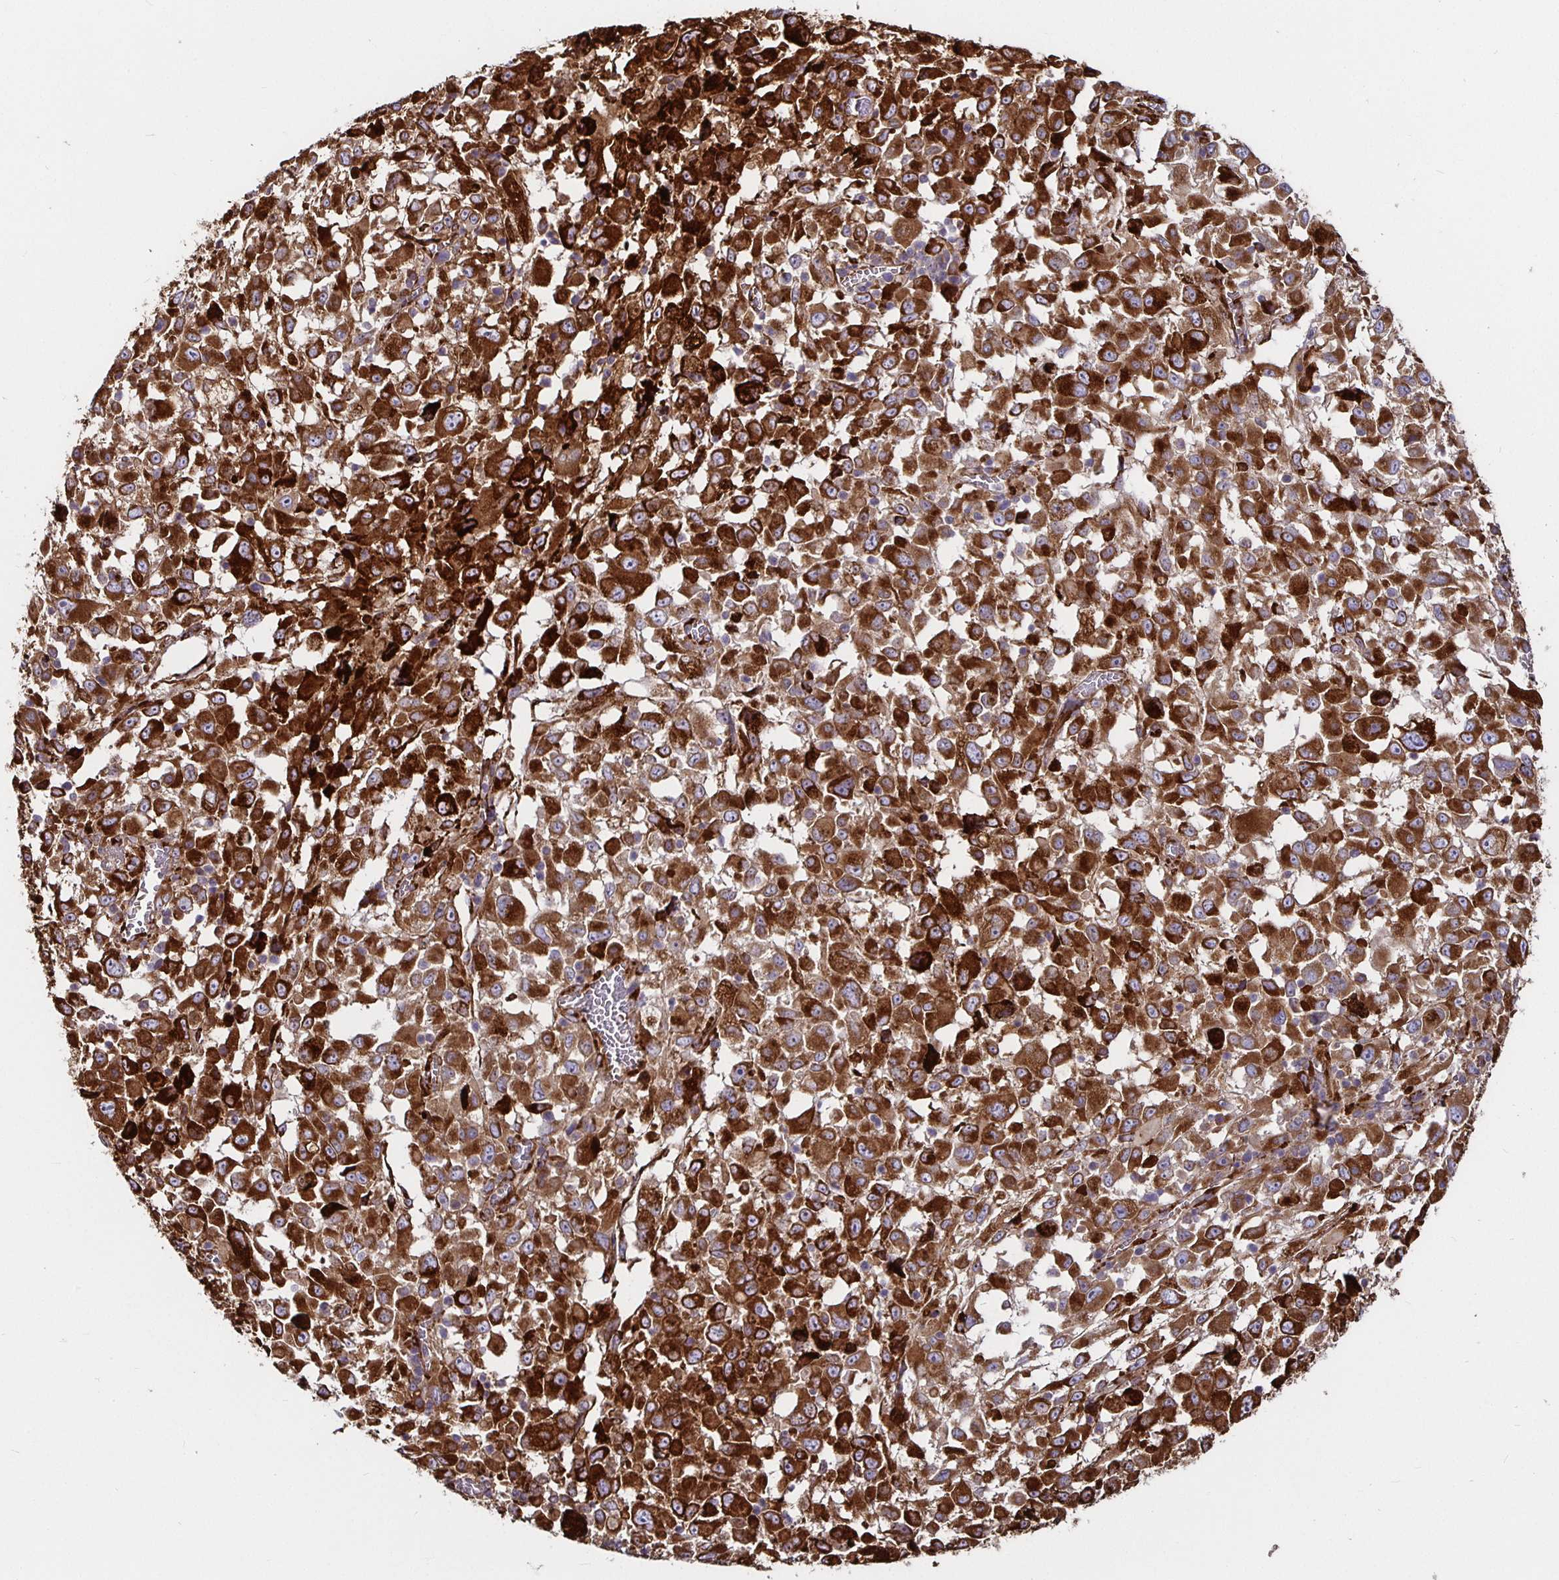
{"staining": {"intensity": "strong", "quantity": ">75%", "location": "cytoplasmic/membranous"}, "tissue": "melanoma", "cell_type": "Tumor cells", "image_type": "cancer", "snomed": [{"axis": "morphology", "description": "Malignant melanoma, Metastatic site"}, {"axis": "topography", "description": "Soft tissue"}], "caption": "Immunohistochemistry (DAB (3,3'-diaminobenzidine)) staining of malignant melanoma (metastatic site) exhibits strong cytoplasmic/membranous protein expression in approximately >75% of tumor cells.", "gene": "P4HA2", "patient": {"sex": "male", "age": 50}}